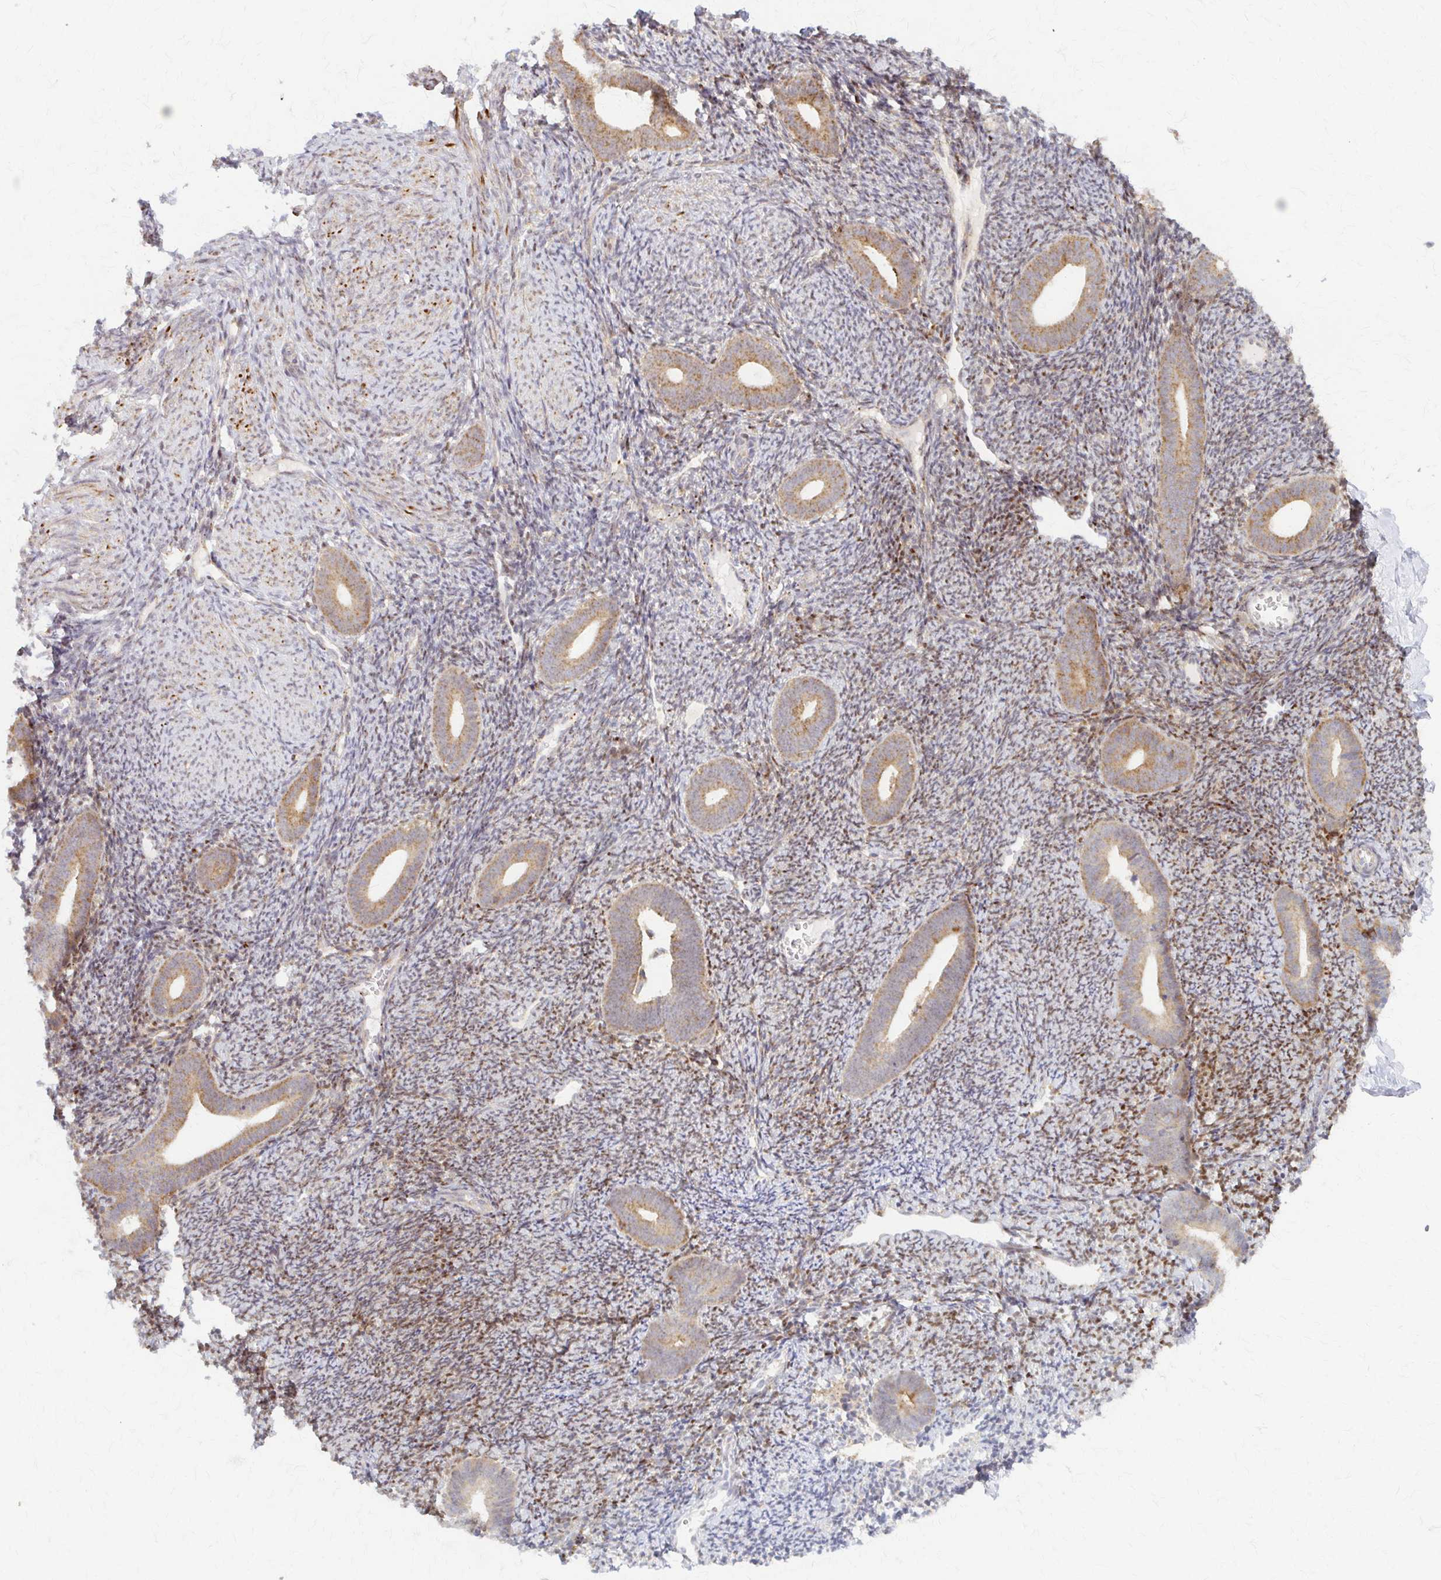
{"staining": {"intensity": "moderate", "quantity": "<25%", "location": "cytoplasmic/membranous"}, "tissue": "endometrium", "cell_type": "Cells in endometrial stroma", "image_type": "normal", "snomed": [{"axis": "morphology", "description": "Normal tissue, NOS"}, {"axis": "topography", "description": "Endometrium"}], "caption": "Cells in endometrial stroma exhibit moderate cytoplasmic/membranous staining in approximately <25% of cells in benign endometrium.", "gene": "ARHGAP35", "patient": {"sex": "female", "age": 39}}